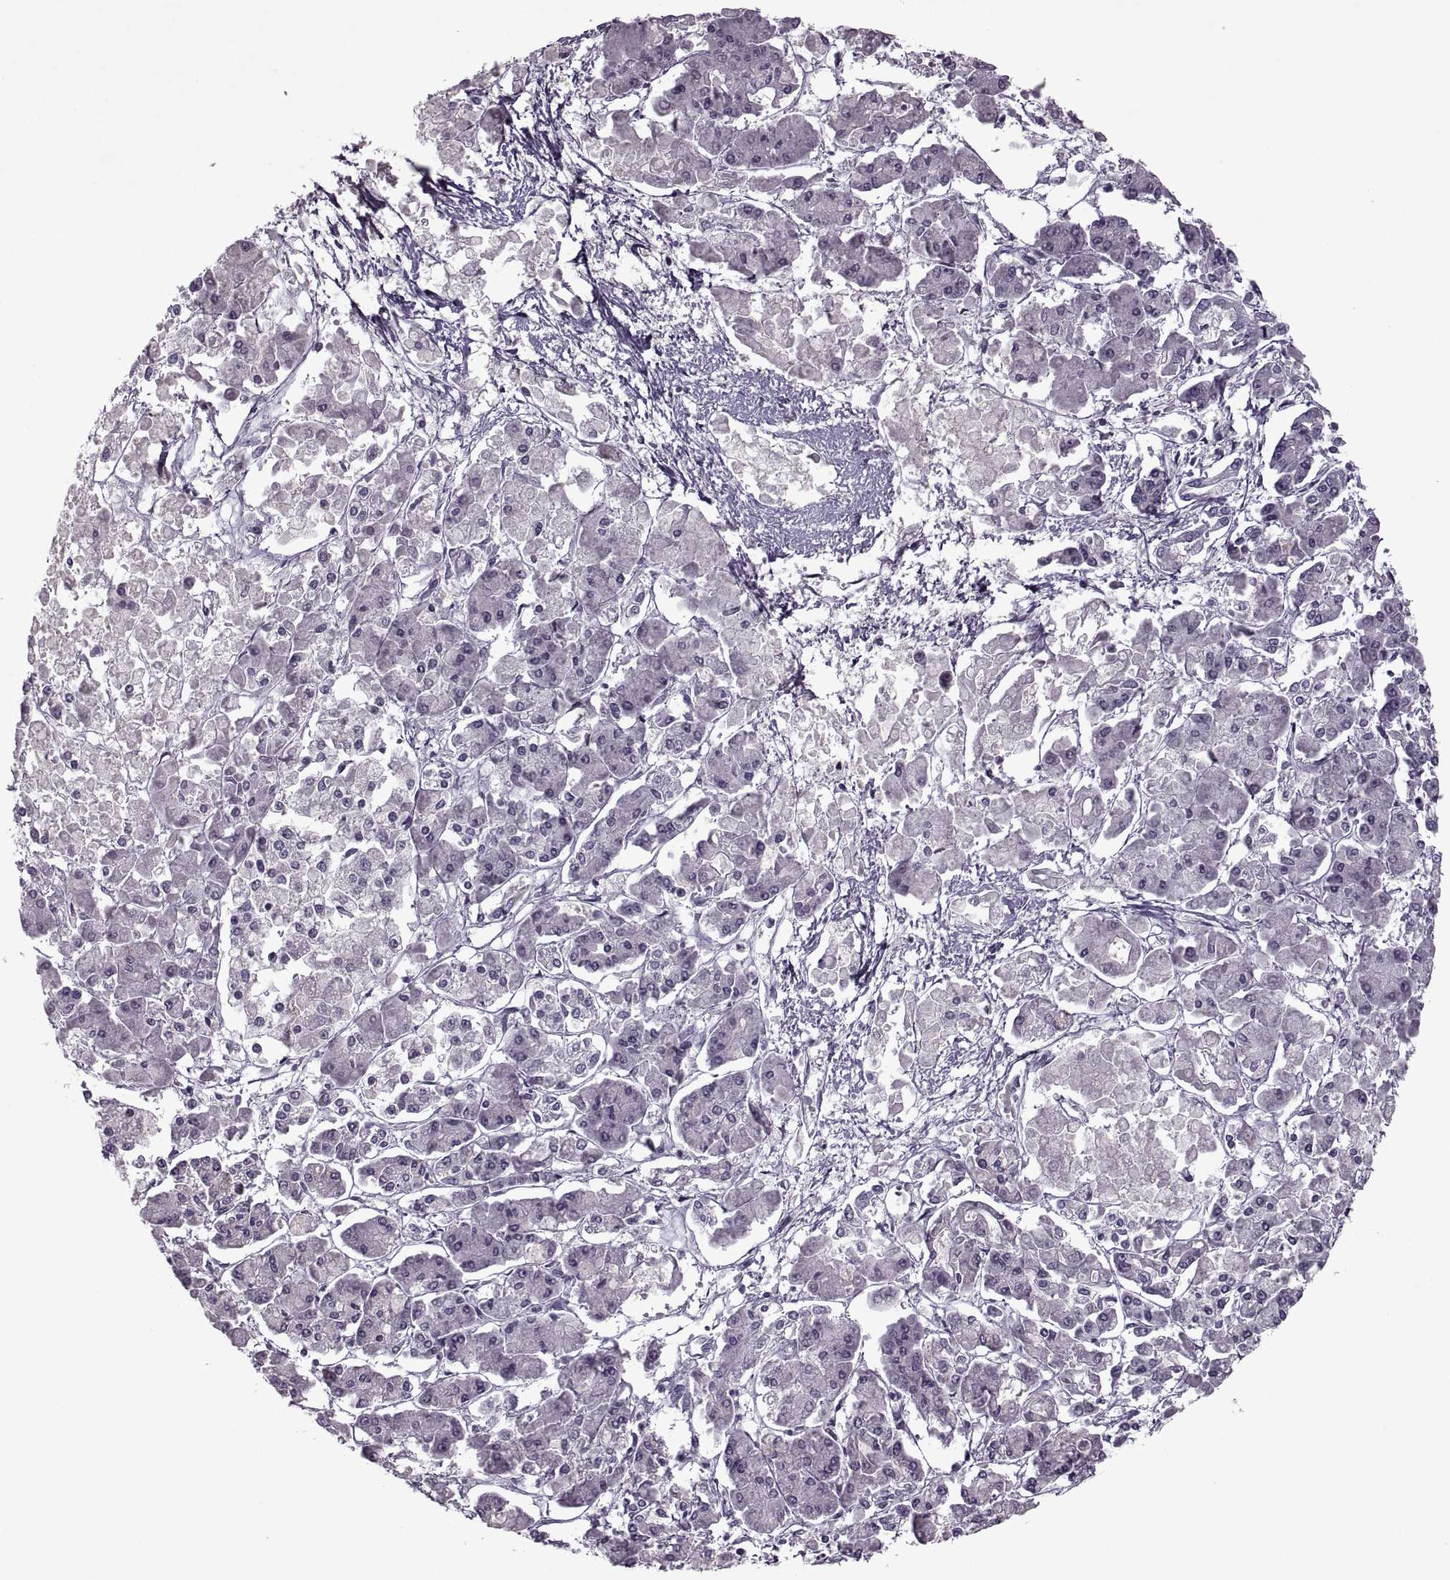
{"staining": {"intensity": "negative", "quantity": "none", "location": "none"}, "tissue": "pancreatic cancer", "cell_type": "Tumor cells", "image_type": "cancer", "snomed": [{"axis": "morphology", "description": "Adenocarcinoma, NOS"}, {"axis": "topography", "description": "Pancreas"}], "caption": "The micrograph displays no staining of tumor cells in adenocarcinoma (pancreatic).", "gene": "MGAT4D", "patient": {"sex": "male", "age": 85}}